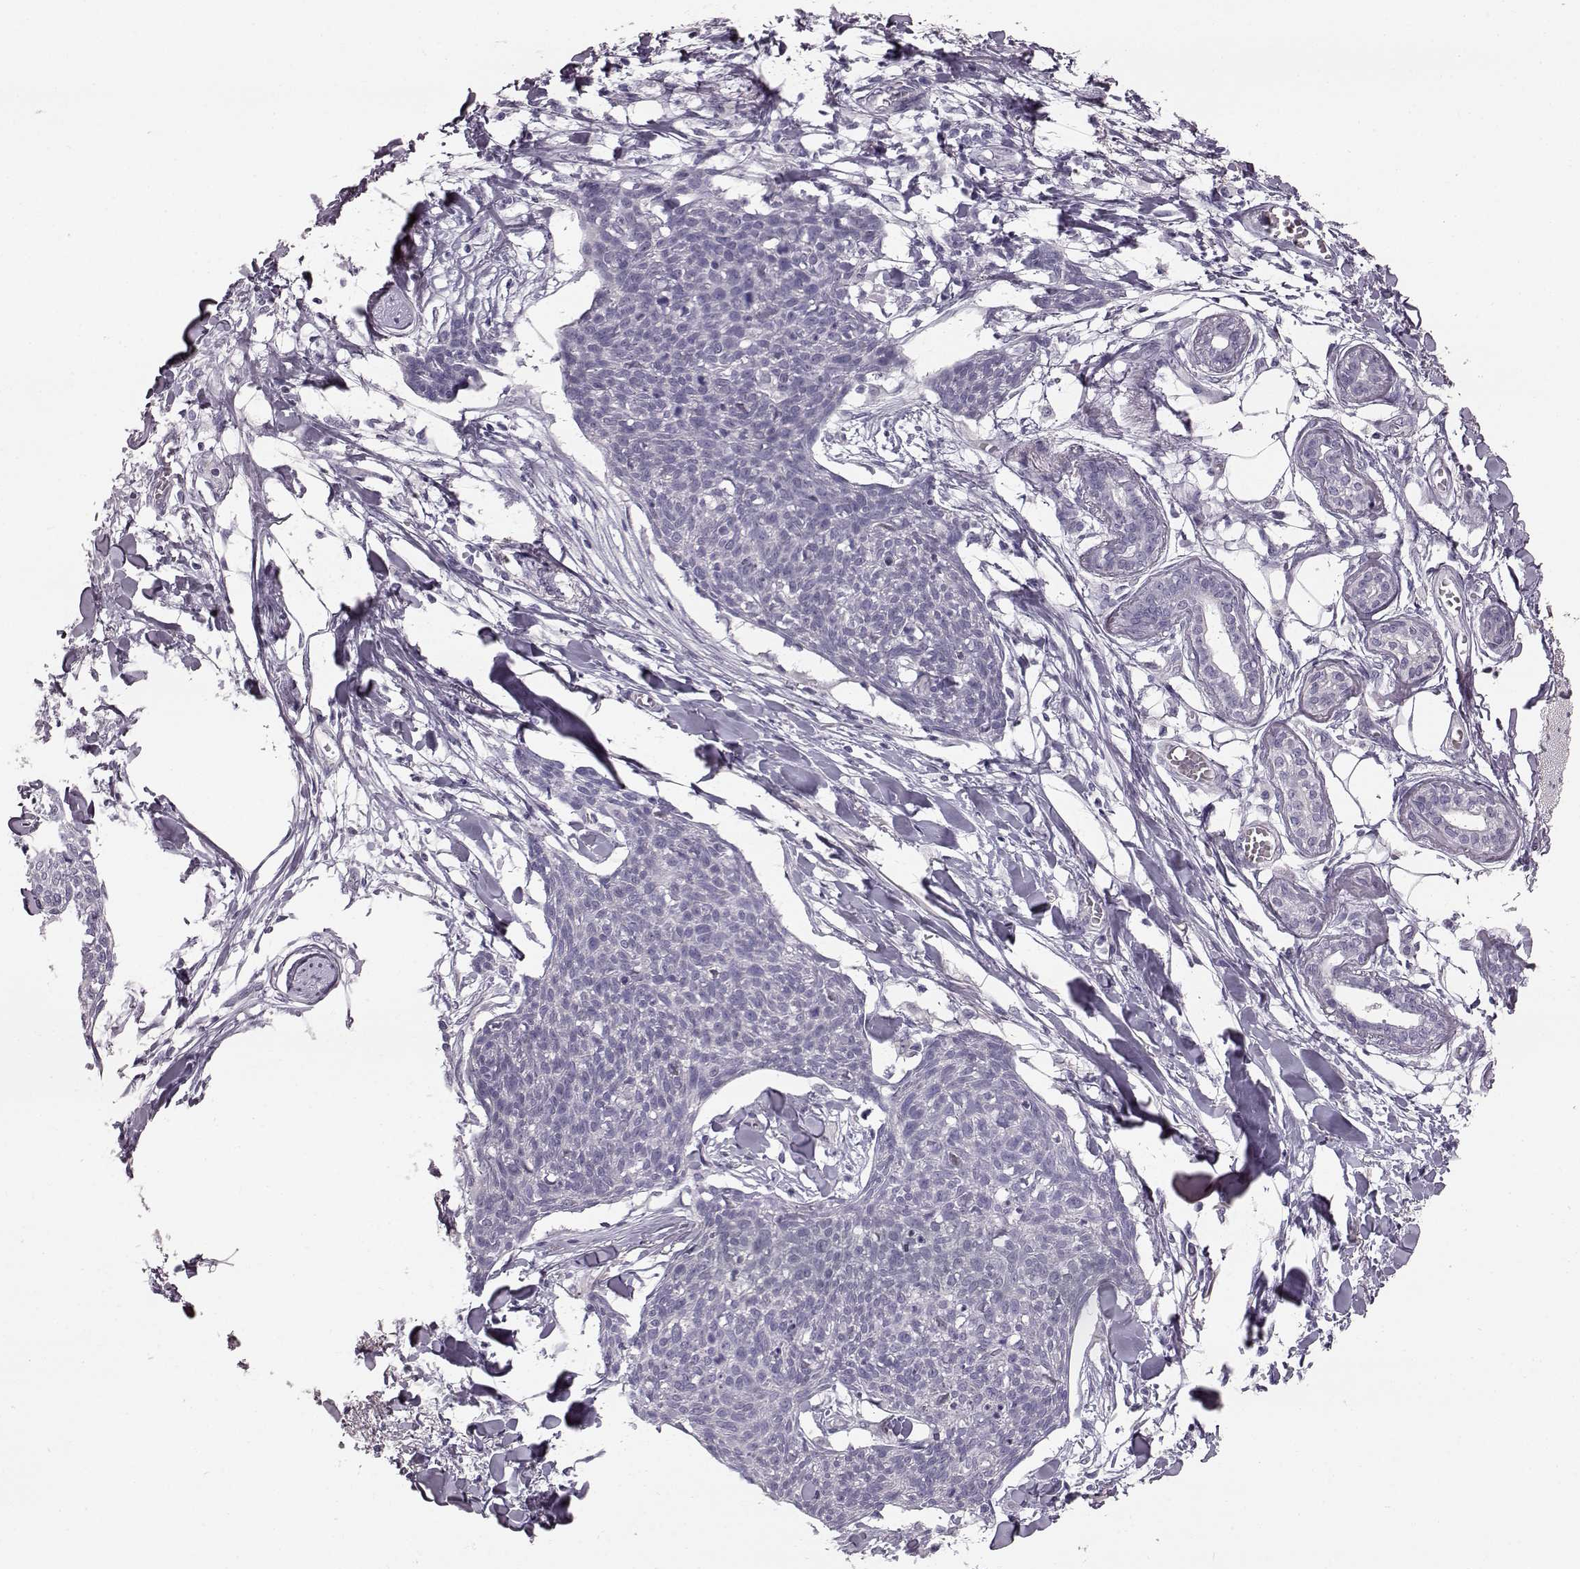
{"staining": {"intensity": "negative", "quantity": "none", "location": "none"}, "tissue": "skin cancer", "cell_type": "Tumor cells", "image_type": "cancer", "snomed": [{"axis": "morphology", "description": "Squamous cell carcinoma, NOS"}, {"axis": "topography", "description": "Skin"}, {"axis": "topography", "description": "Vulva"}], "caption": "A photomicrograph of human squamous cell carcinoma (skin) is negative for staining in tumor cells.", "gene": "TCHHL1", "patient": {"sex": "female", "age": 75}}